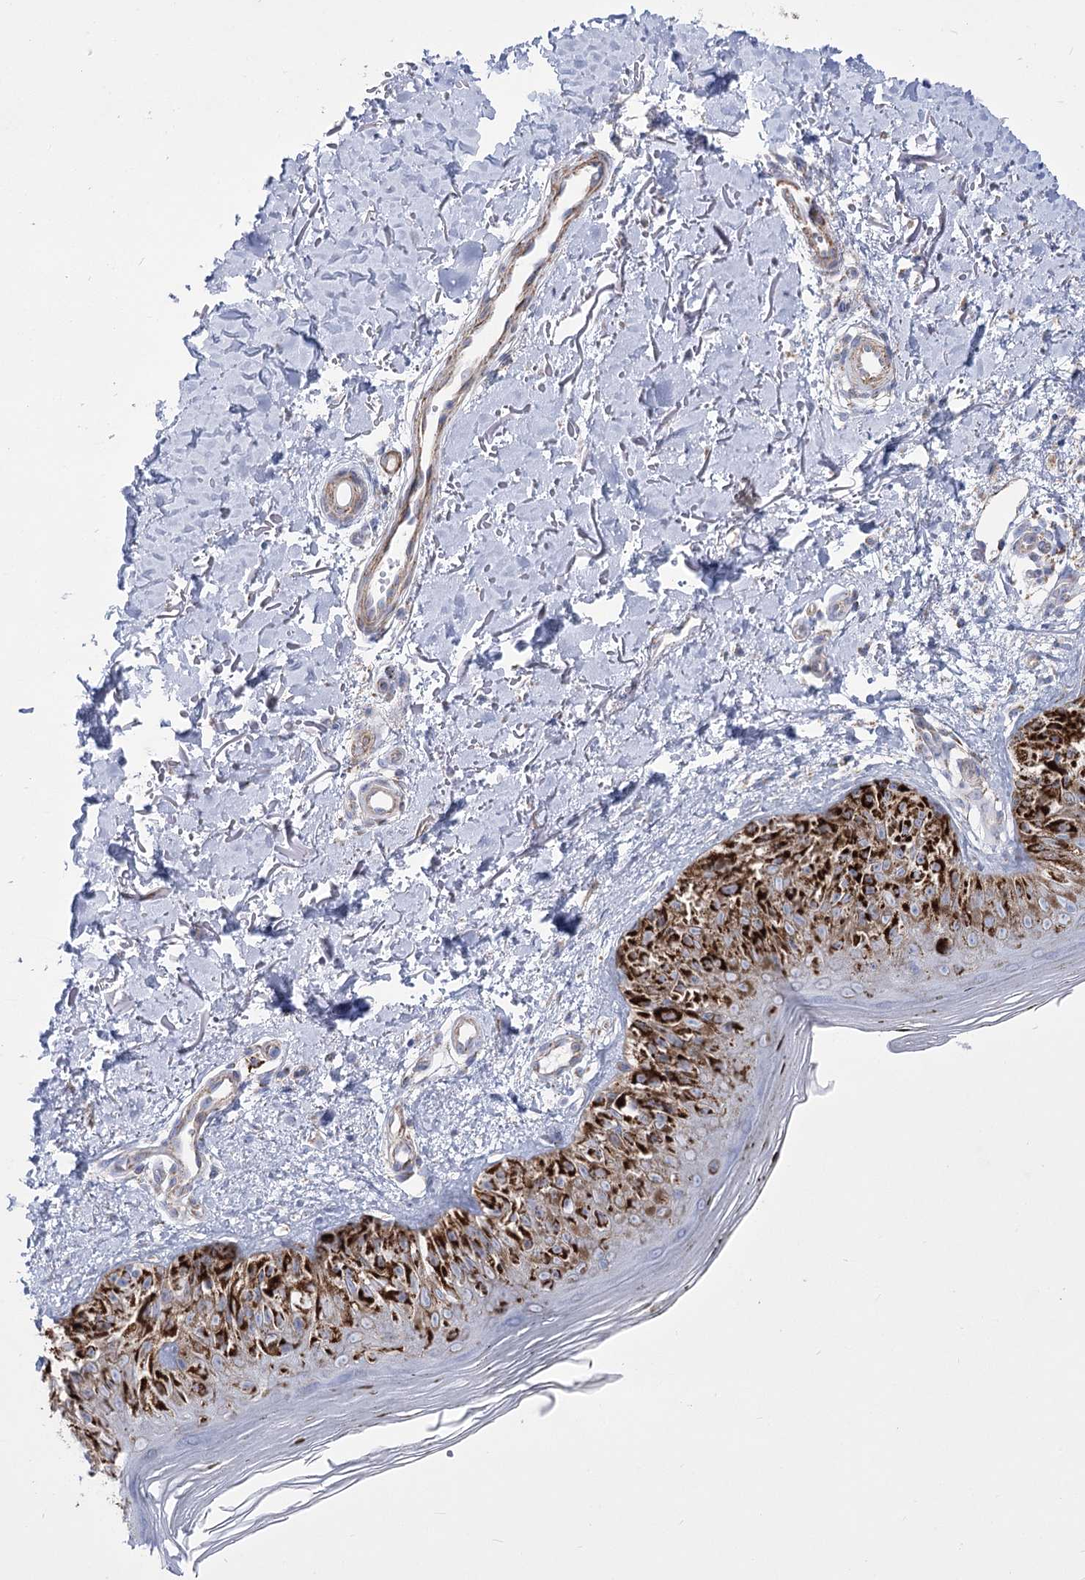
{"staining": {"intensity": "strong", "quantity": ">75%", "location": "cytoplasmic/membranous"}, "tissue": "melanoma", "cell_type": "Tumor cells", "image_type": "cancer", "snomed": [{"axis": "morphology", "description": "Malignant melanoma, NOS"}, {"axis": "topography", "description": "Skin"}], "caption": "Melanoma stained for a protein demonstrates strong cytoplasmic/membranous positivity in tumor cells.", "gene": "PDHB", "patient": {"sex": "female", "age": 50}}